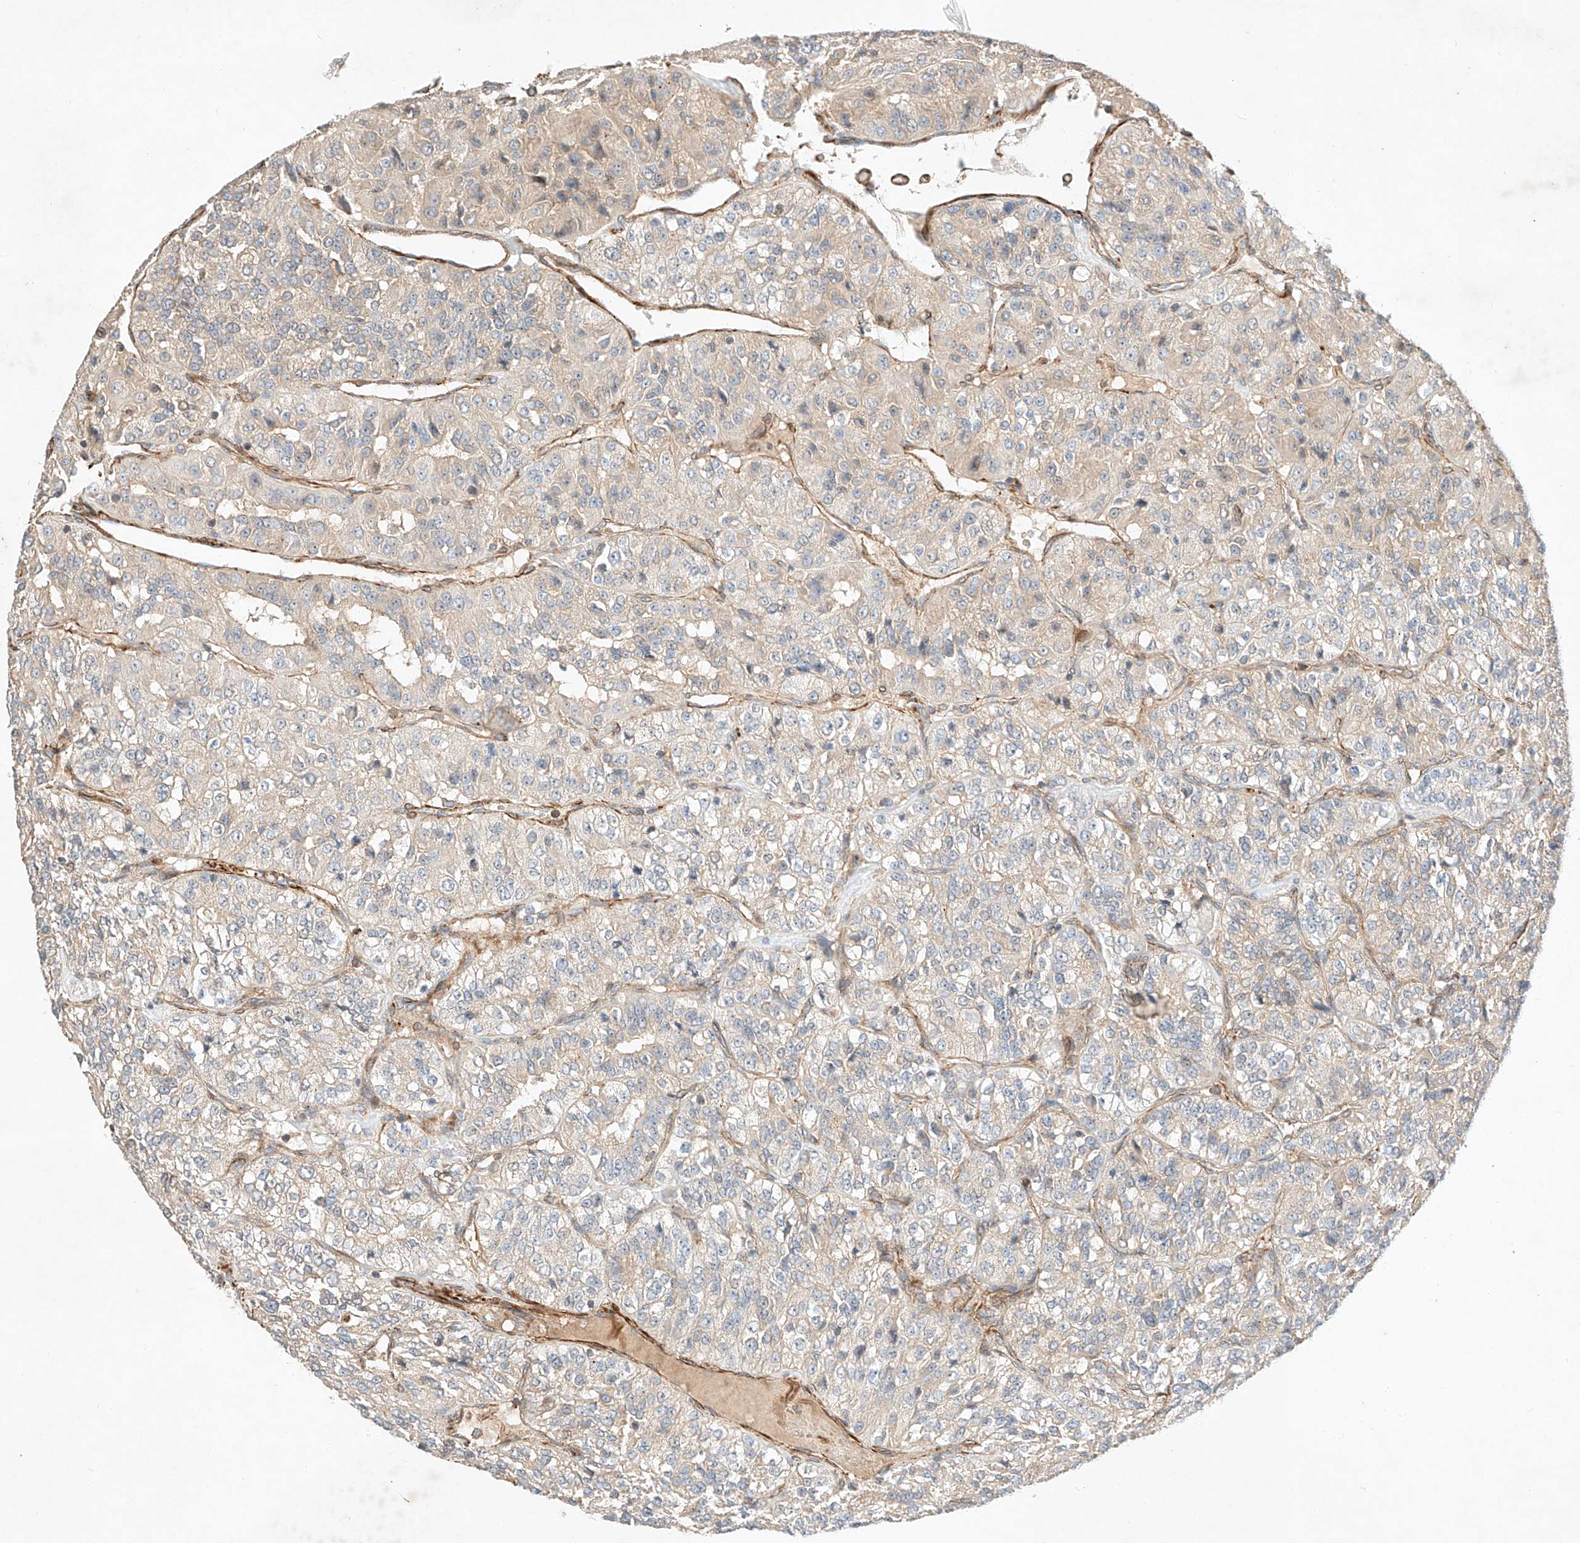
{"staining": {"intensity": "weak", "quantity": "25%-75%", "location": "cytoplasmic/membranous"}, "tissue": "renal cancer", "cell_type": "Tumor cells", "image_type": "cancer", "snomed": [{"axis": "morphology", "description": "Adenocarcinoma, NOS"}, {"axis": "topography", "description": "Kidney"}], "caption": "This histopathology image demonstrates renal adenocarcinoma stained with immunohistochemistry to label a protein in brown. The cytoplasmic/membranous of tumor cells show weak positivity for the protein. Nuclei are counter-stained blue.", "gene": "ARHGAP33", "patient": {"sex": "female", "age": 63}}